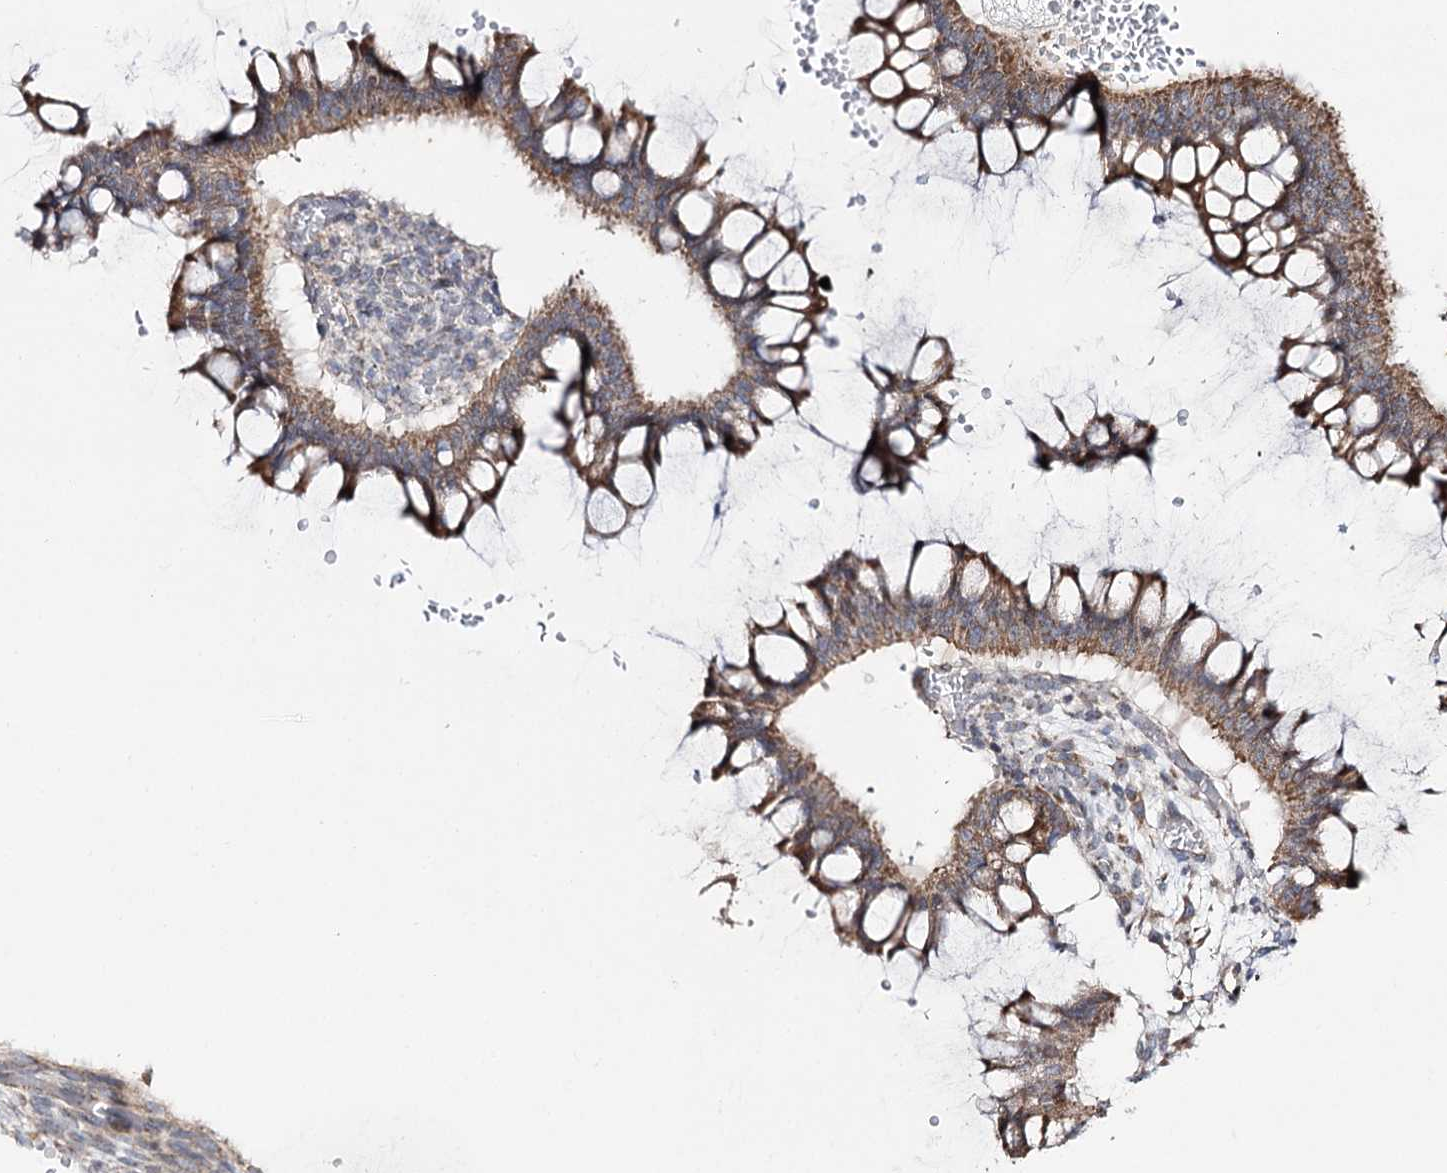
{"staining": {"intensity": "moderate", "quantity": ">75%", "location": "cytoplasmic/membranous"}, "tissue": "ovarian cancer", "cell_type": "Tumor cells", "image_type": "cancer", "snomed": [{"axis": "morphology", "description": "Cystadenocarcinoma, mucinous, NOS"}, {"axis": "topography", "description": "Ovary"}], "caption": "DAB (3,3'-diaminobenzidine) immunohistochemical staining of mucinous cystadenocarcinoma (ovarian) displays moderate cytoplasmic/membranous protein expression in approximately >75% of tumor cells. Using DAB (brown) and hematoxylin (blue) stains, captured at high magnification using brightfield microscopy.", "gene": "C11orf80", "patient": {"sex": "female", "age": 73}}